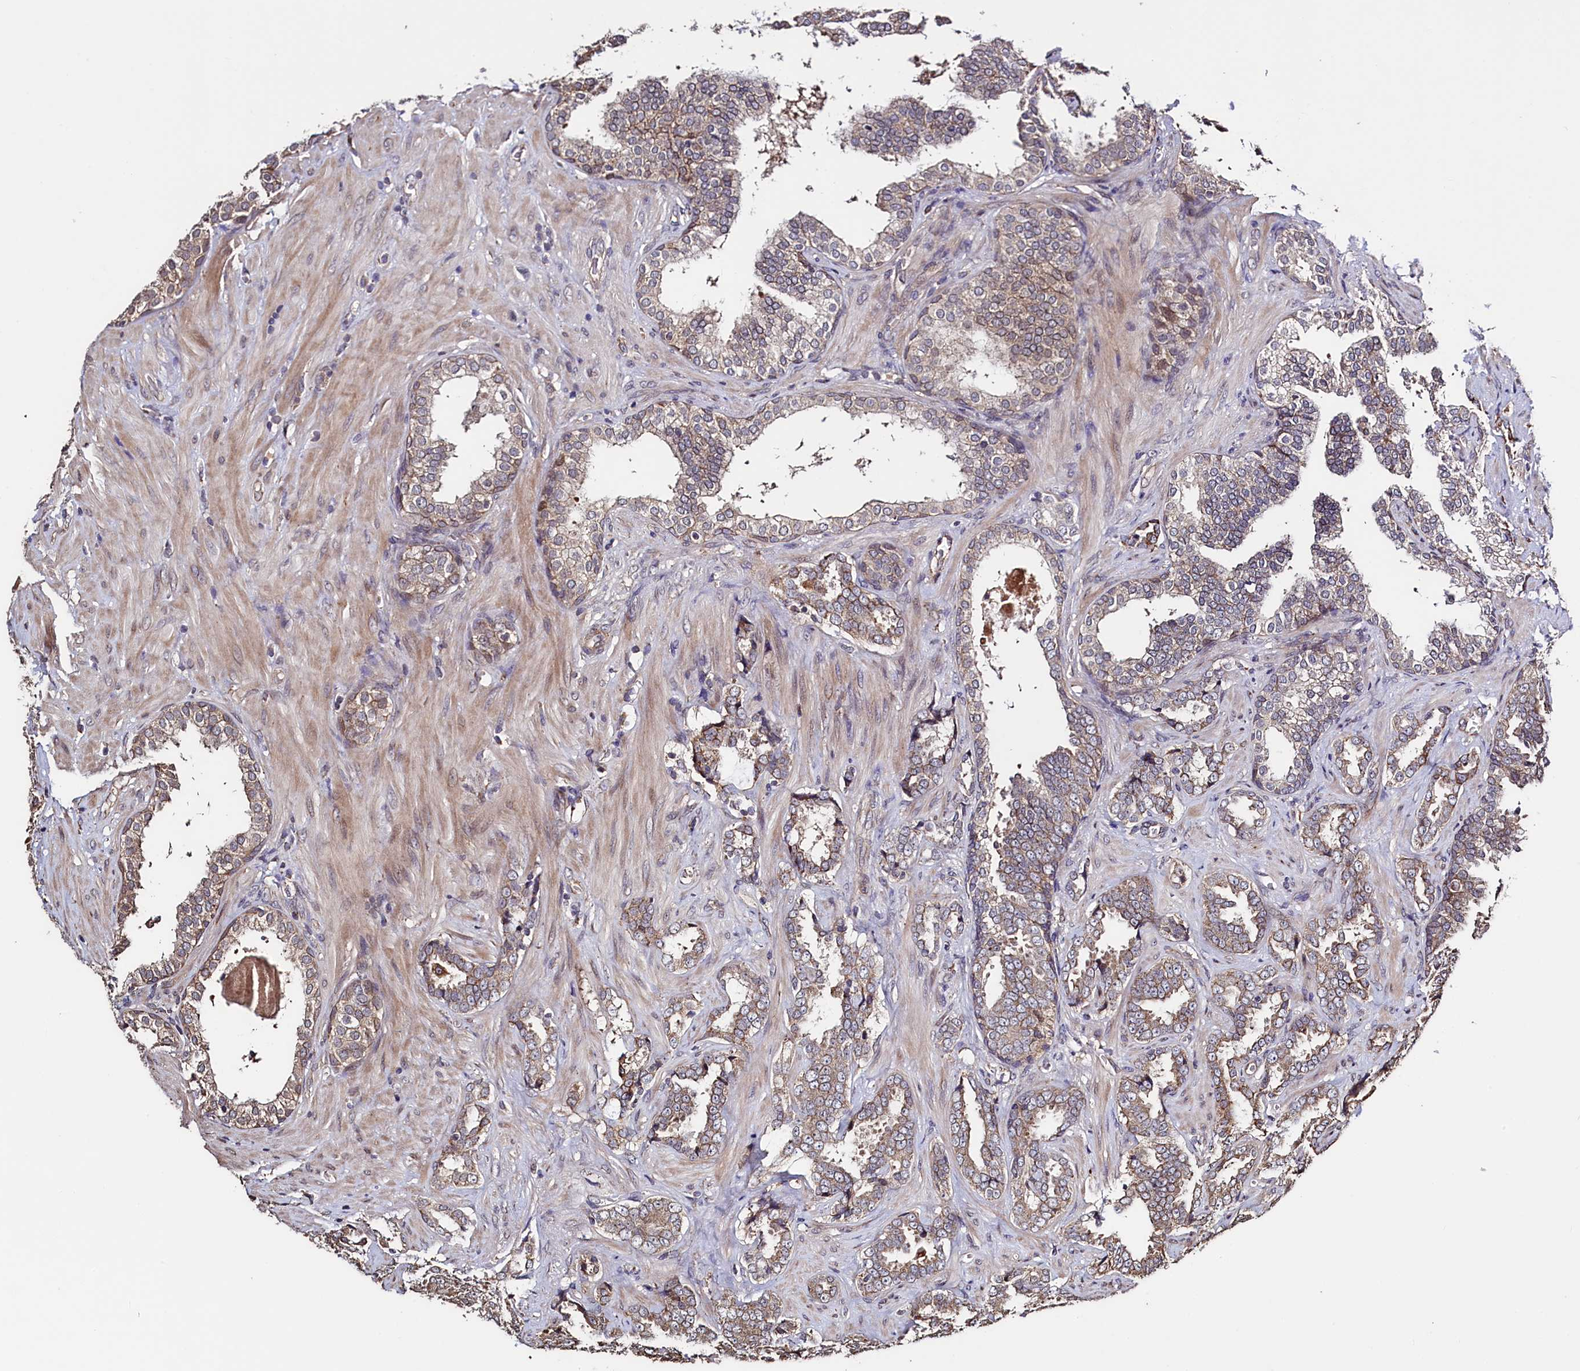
{"staining": {"intensity": "weak", "quantity": ">75%", "location": "cytoplasmic/membranous"}, "tissue": "prostate cancer", "cell_type": "Tumor cells", "image_type": "cancer", "snomed": [{"axis": "morphology", "description": "Adenocarcinoma, High grade"}, {"axis": "topography", "description": "Prostate and seminal vesicle, NOS"}], "caption": "A micrograph showing weak cytoplasmic/membranous staining in about >75% of tumor cells in prostate cancer (adenocarcinoma (high-grade)), as visualized by brown immunohistochemical staining.", "gene": "RBFA", "patient": {"sex": "male", "age": 67}}